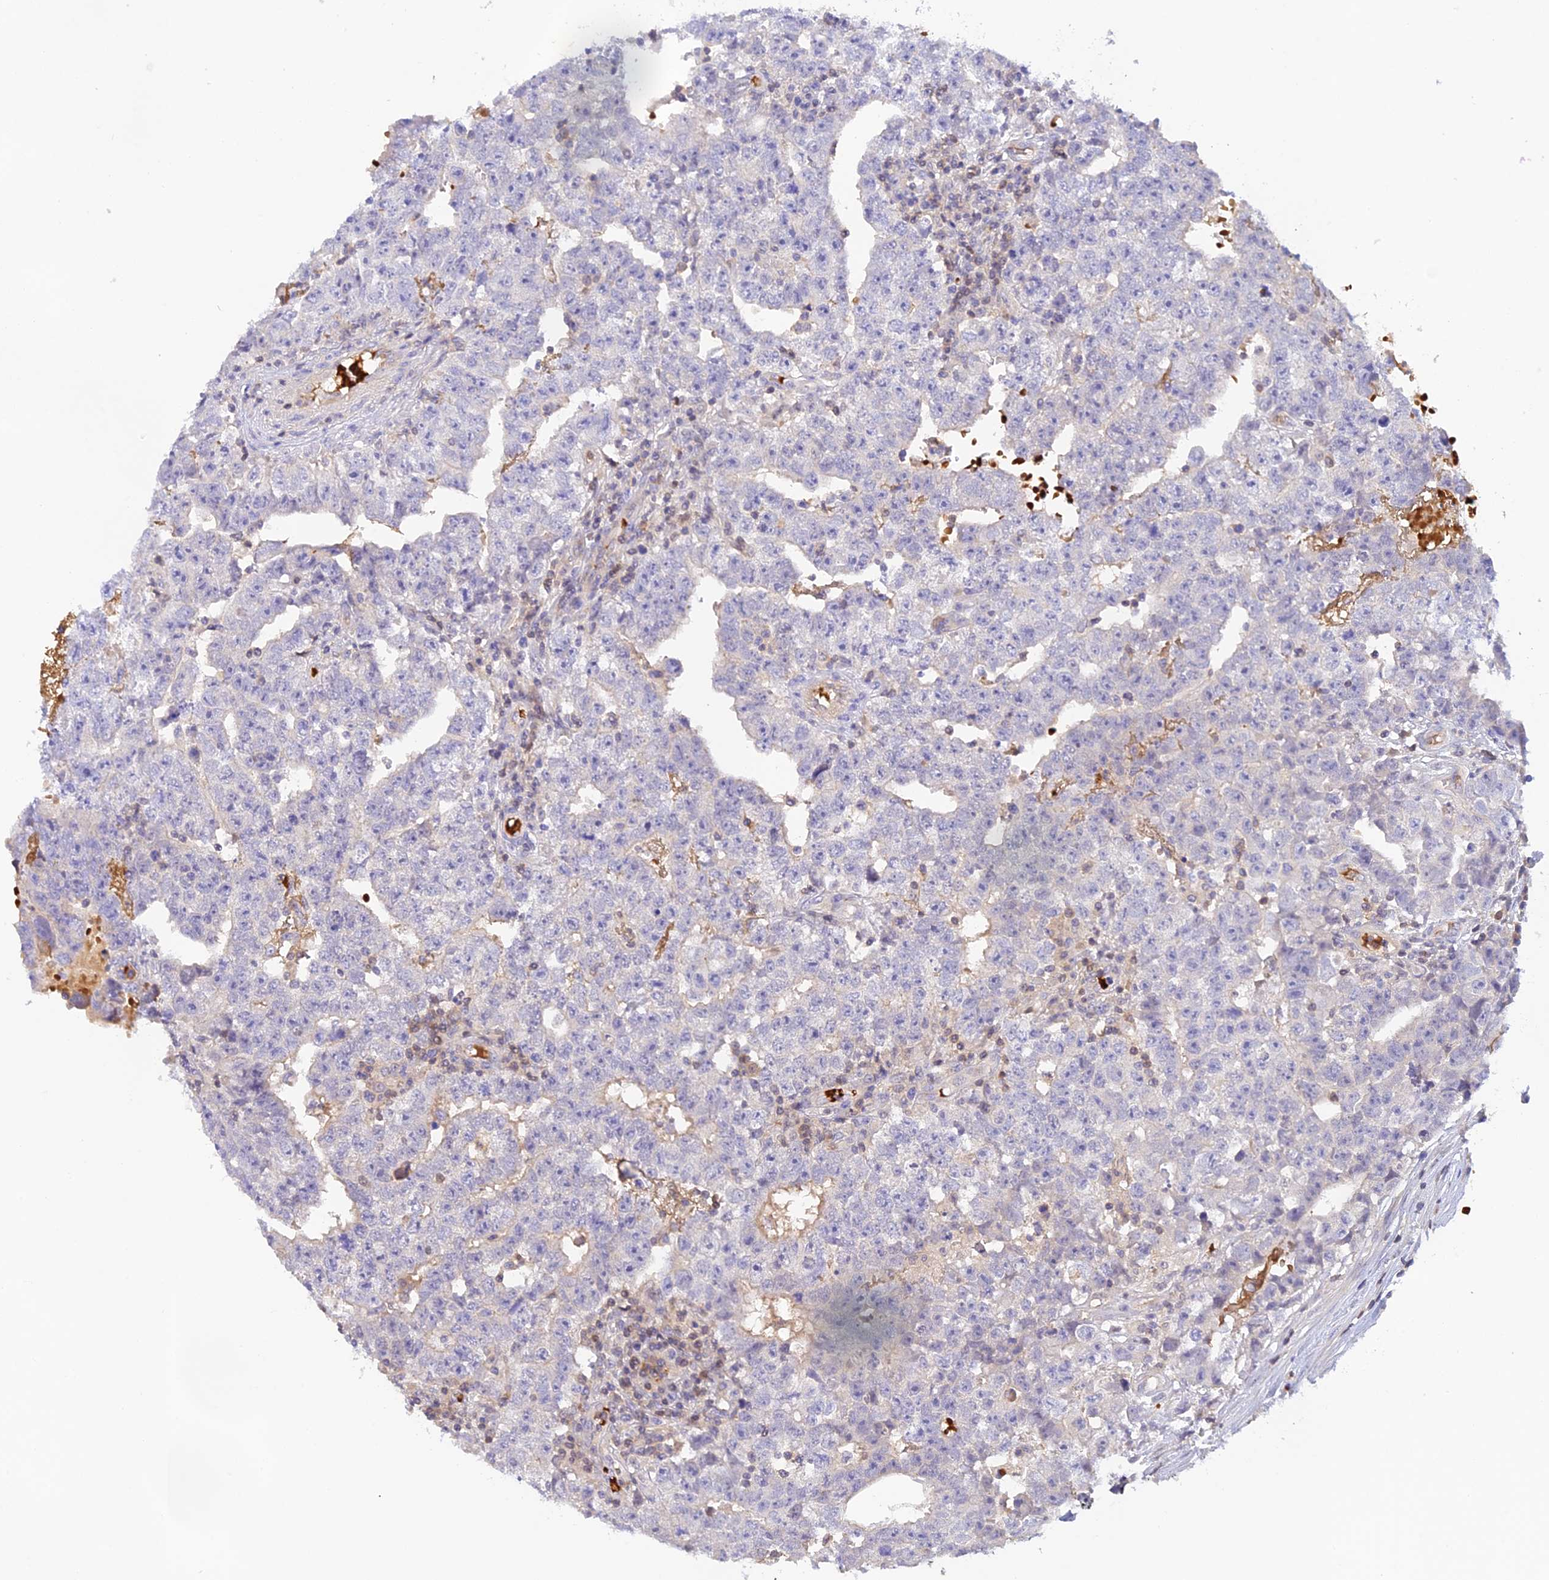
{"staining": {"intensity": "negative", "quantity": "none", "location": "none"}, "tissue": "testis cancer", "cell_type": "Tumor cells", "image_type": "cancer", "snomed": [{"axis": "morphology", "description": "Carcinoma, Embryonal, NOS"}, {"axis": "topography", "description": "Testis"}], "caption": "This is a micrograph of immunohistochemistry staining of embryonal carcinoma (testis), which shows no expression in tumor cells.", "gene": "HDHD2", "patient": {"sex": "male", "age": 25}}